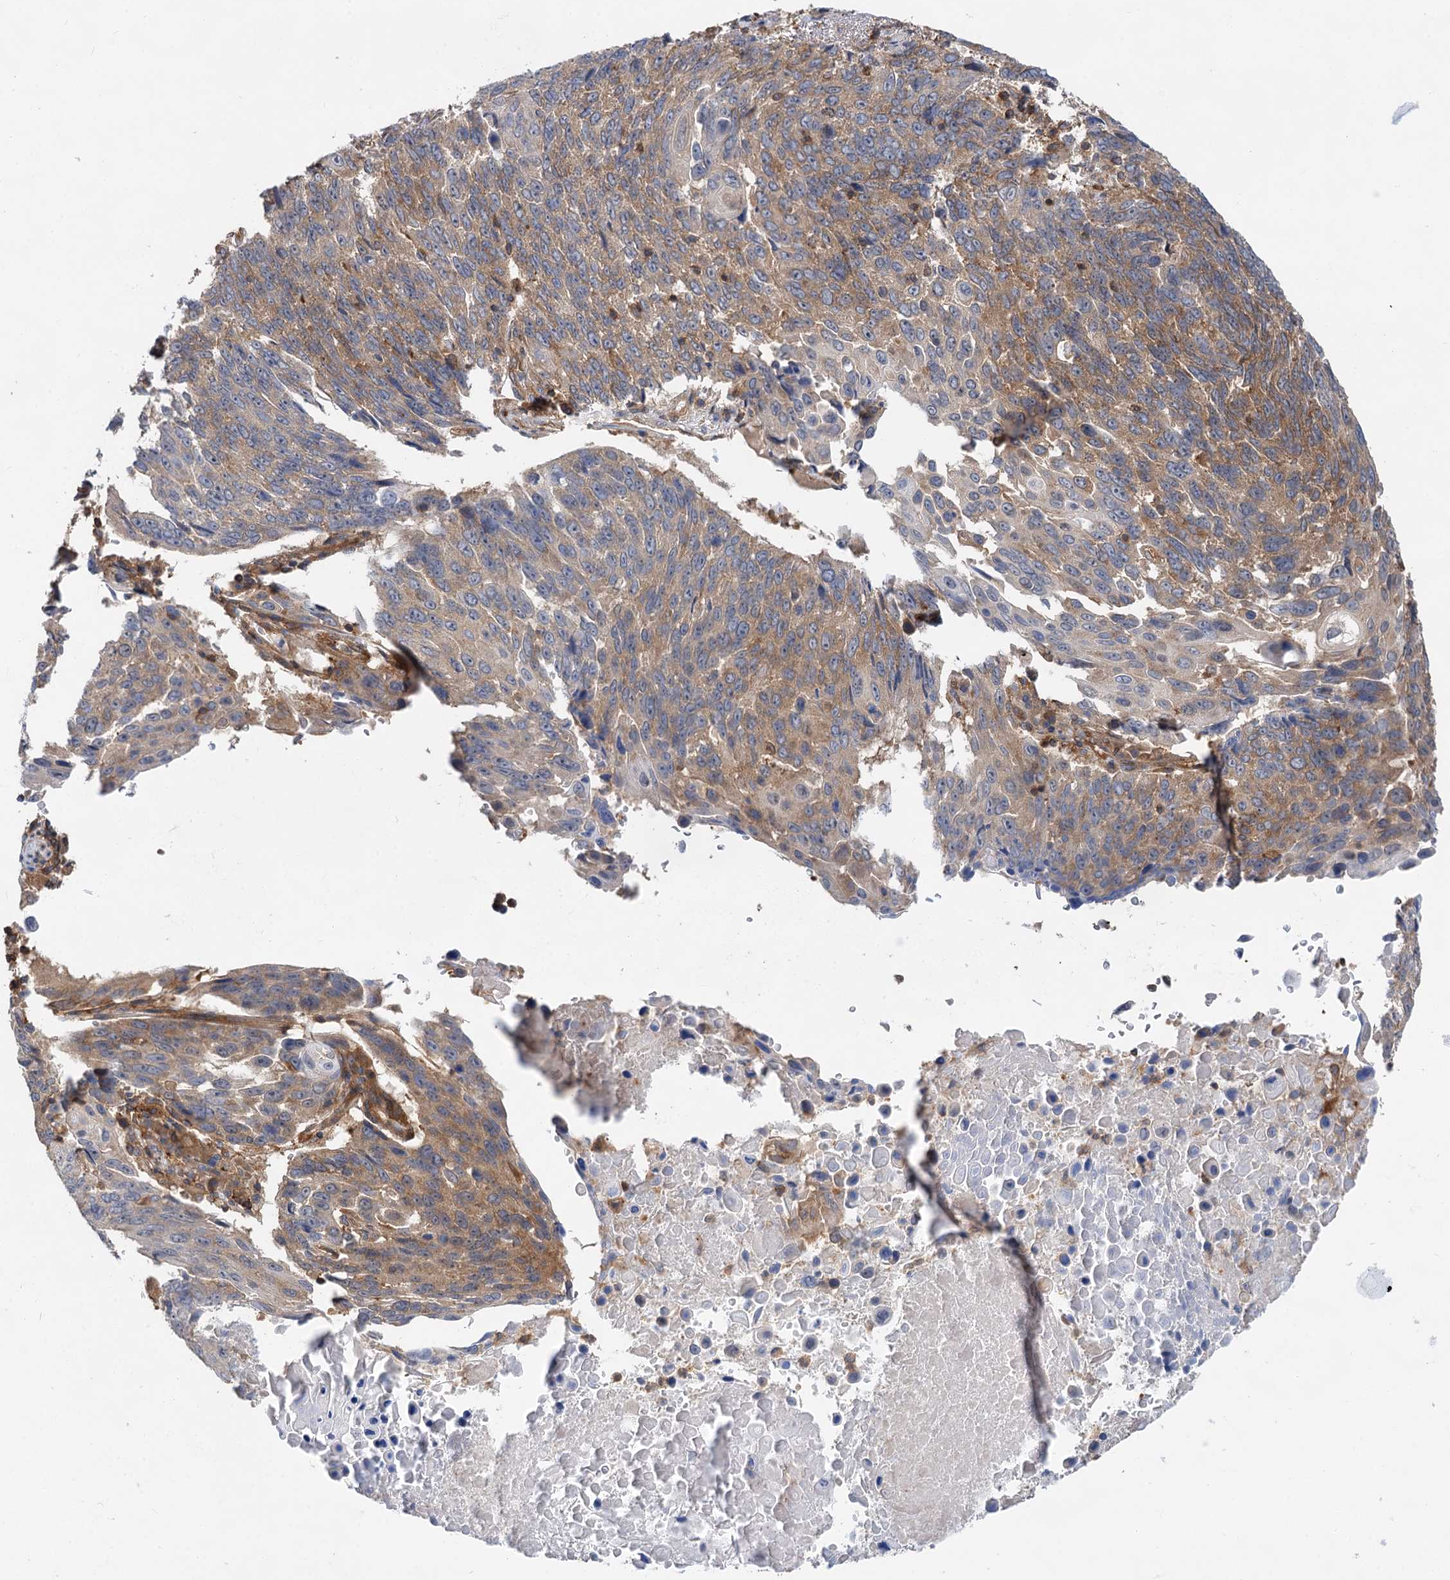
{"staining": {"intensity": "moderate", "quantity": "25%-75%", "location": "cytoplasmic/membranous"}, "tissue": "lung cancer", "cell_type": "Tumor cells", "image_type": "cancer", "snomed": [{"axis": "morphology", "description": "Squamous cell carcinoma, NOS"}, {"axis": "topography", "description": "Lung"}], "caption": "DAB (3,3'-diaminobenzidine) immunohistochemical staining of human squamous cell carcinoma (lung) exhibits moderate cytoplasmic/membranous protein expression in about 25%-75% of tumor cells.", "gene": "PACS1", "patient": {"sex": "male", "age": 66}}